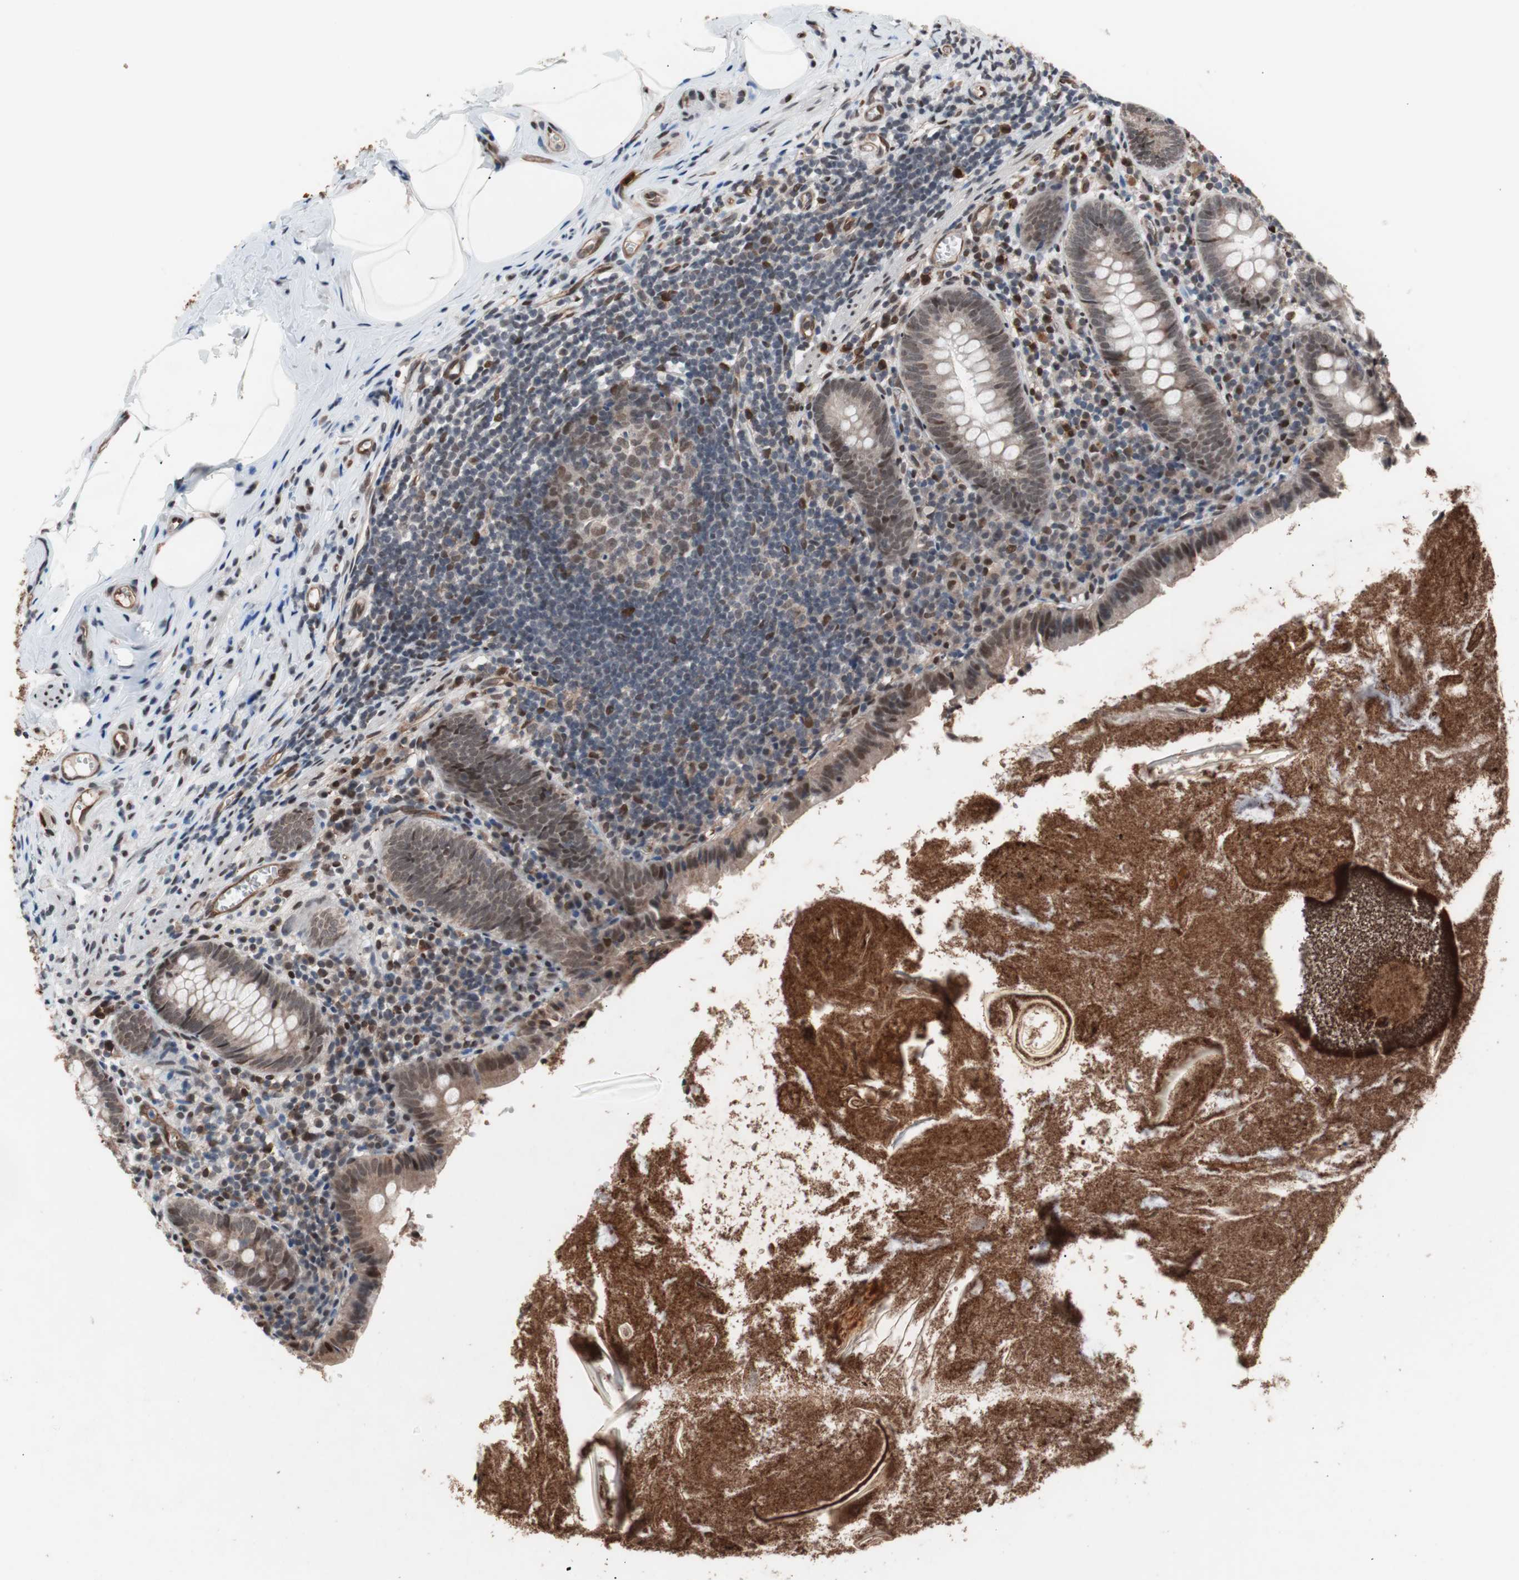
{"staining": {"intensity": "moderate", "quantity": ">75%", "location": "cytoplasmic/membranous,nuclear"}, "tissue": "appendix", "cell_type": "Glandular cells", "image_type": "normal", "snomed": [{"axis": "morphology", "description": "Normal tissue, NOS"}, {"axis": "topography", "description": "Appendix"}], "caption": "IHC staining of normal appendix, which displays medium levels of moderate cytoplasmic/membranous,nuclear expression in about >75% of glandular cells indicating moderate cytoplasmic/membranous,nuclear protein staining. The staining was performed using DAB (brown) for protein detection and nuclei were counterstained in hematoxylin (blue).", "gene": "POGZ", "patient": {"sex": "male", "age": 52}}